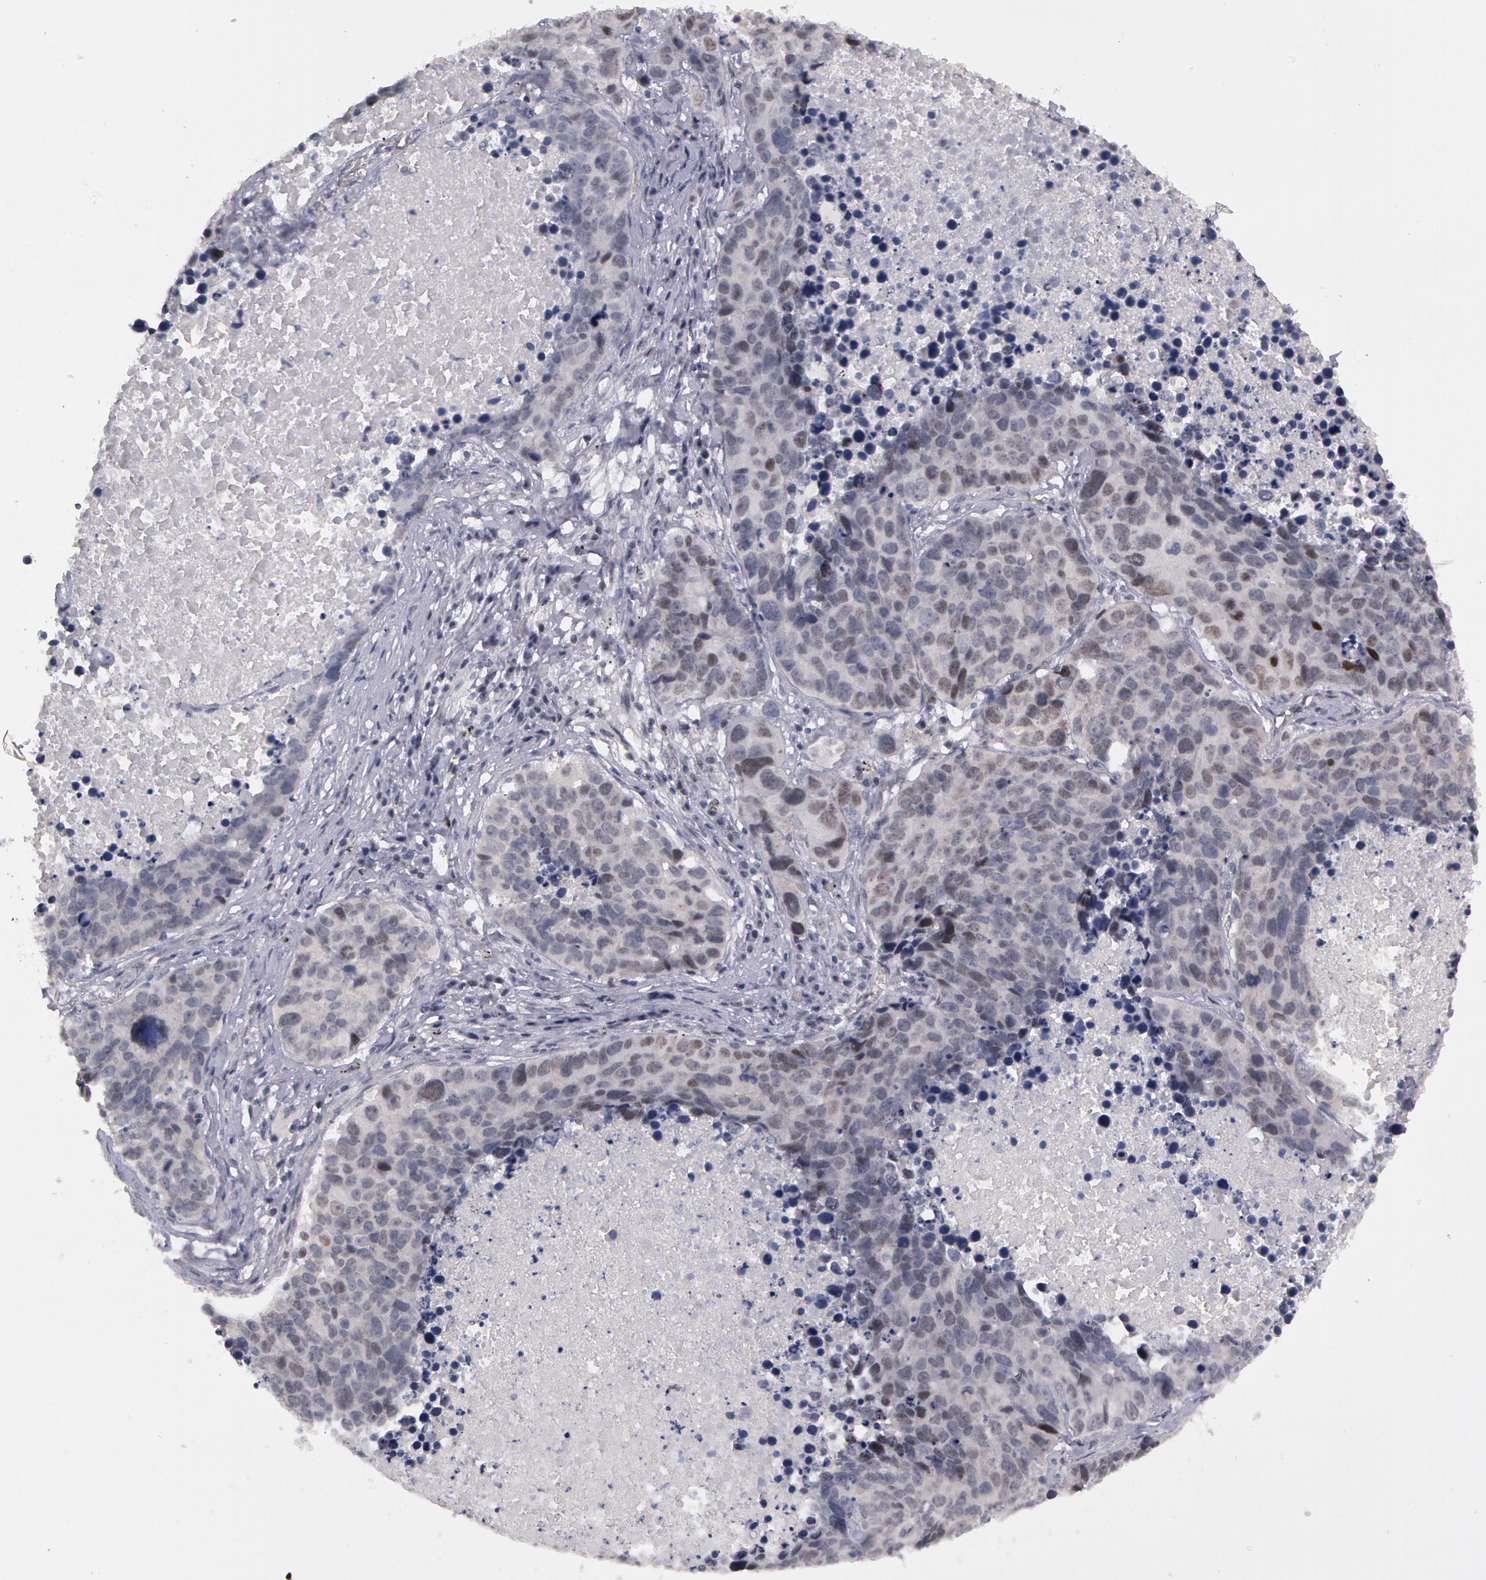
{"staining": {"intensity": "negative", "quantity": "none", "location": "none"}, "tissue": "lung cancer", "cell_type": "Tumor cells", "image_type": "cancer", "snomed": [{"axis": "morphology", "description": "Carcinoid, malignant, NOS"}, {"axis": "topography", "description": "Lung"}], "caption": "The photomicrograph demonstrates no significant expression in tumor cells of carcinoid (malignant) (lung).", "gene": "PRICKLE1", "patient": {"sex": "male", "age": 60}}